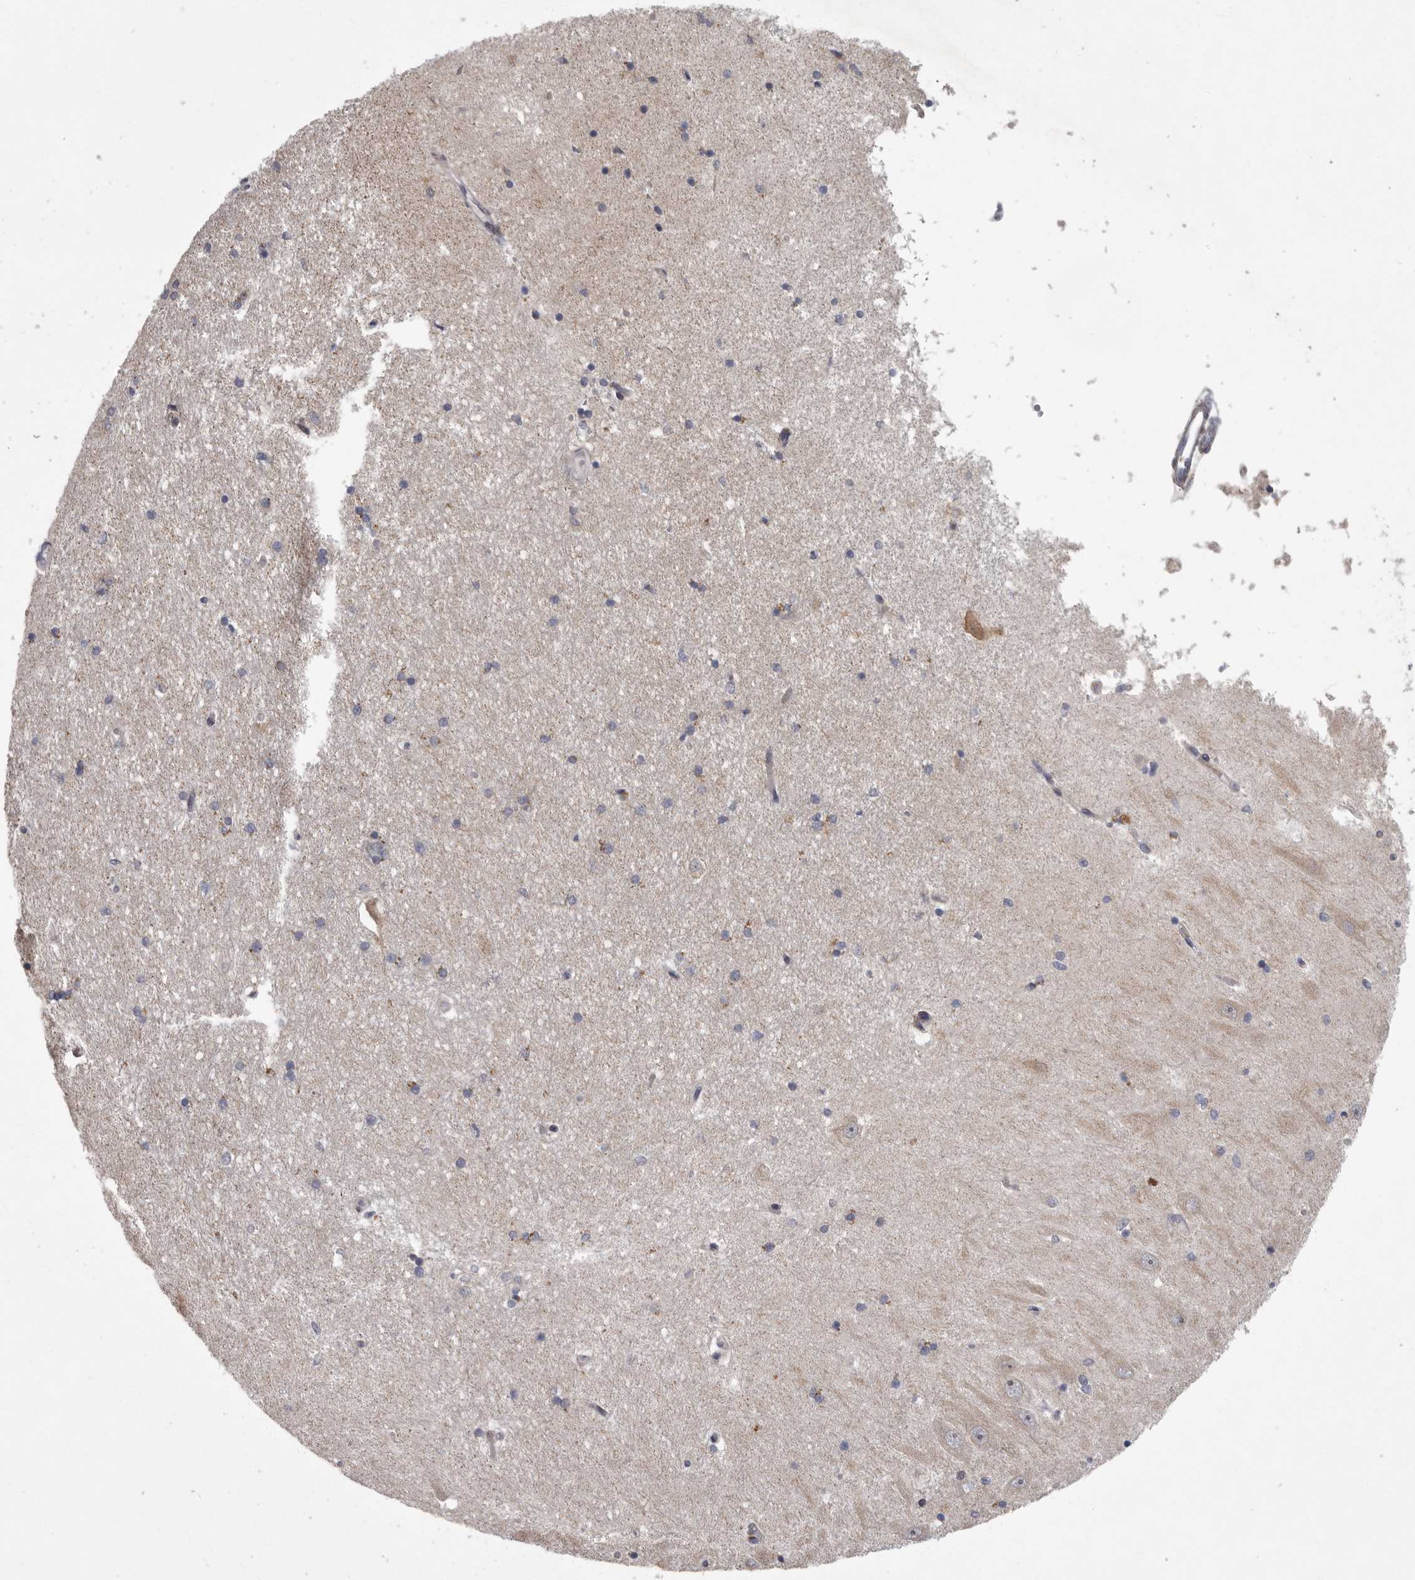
{"staining": {"intensity": "weak", "quantity": "<25%", "location": "cytoplasmic/membranous"}, "tissue": "hippocampus", "cell_type": "Glial cells", "image_type": "normal", "snomed": [{"axis": "morphology", "description": "Normal tissue, NOS"}, {"axis": "topography", "description": "Hippocampus"}], "caption": "Immunohistochemistry (IHC) of normal human hippocampus reveals no staining in glial cells.", "gene": "CRP", "patient": {"sex": "male", "age": 45}}